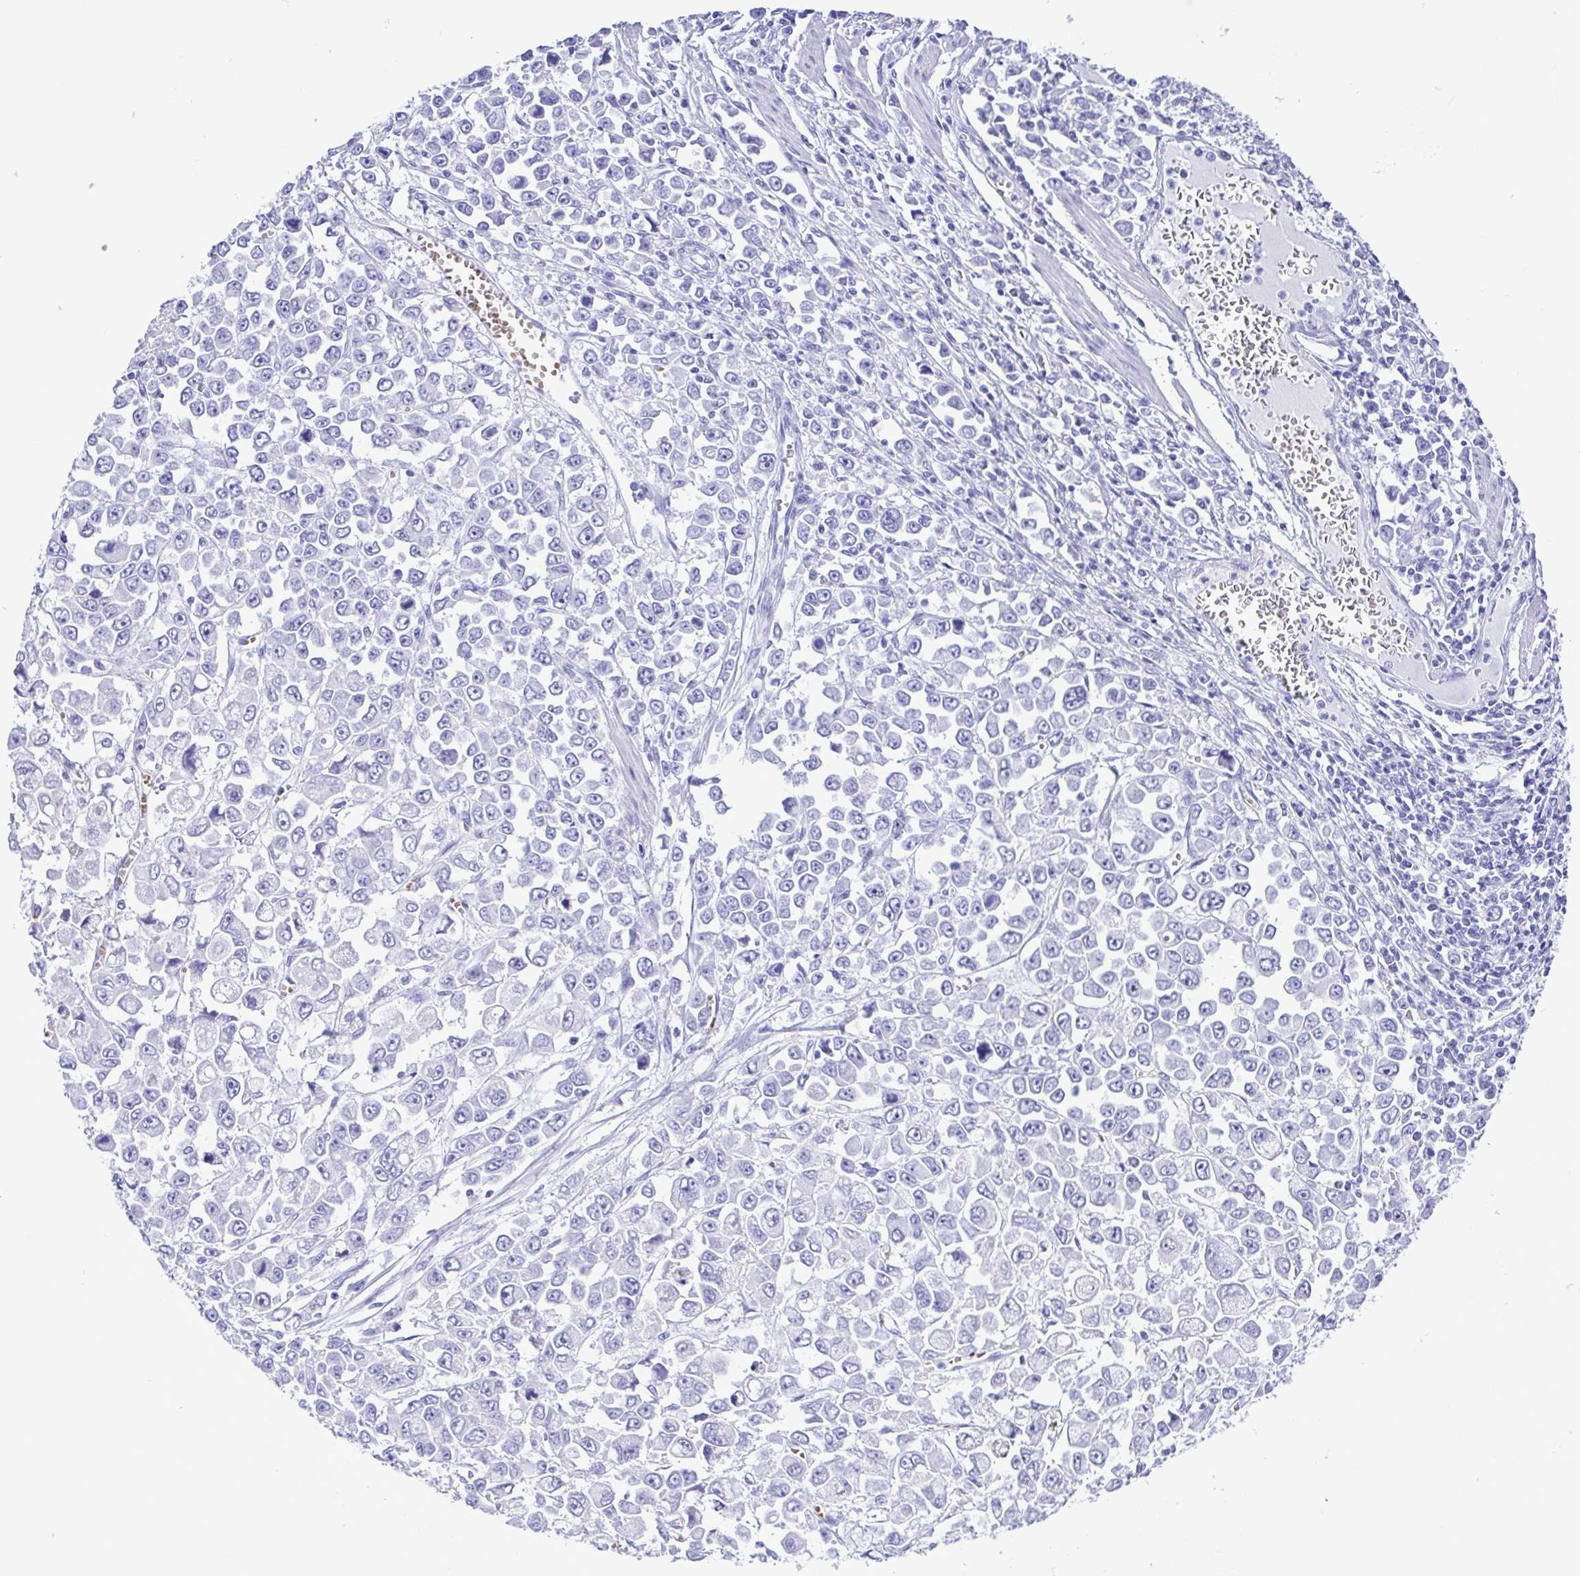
{"staining": {"intensity": "negative", "quantity": "none", "location": "none"}, "tissue": "stomach cancer", "cell_type": "Tumor cells", "image_type": "cancer", "snomed": [{"axis": "morphology", "description": "Adenocarcinoma, NOS"}, {"axis": "topography", "description": "Stomach, upper"}], "caption": "The IHC image has no significant positivity in tumor cells of adenocarcinoma (stomach) tissue.", "gene": "SYT1", "patient": {"sex": "male", "age": 70}}